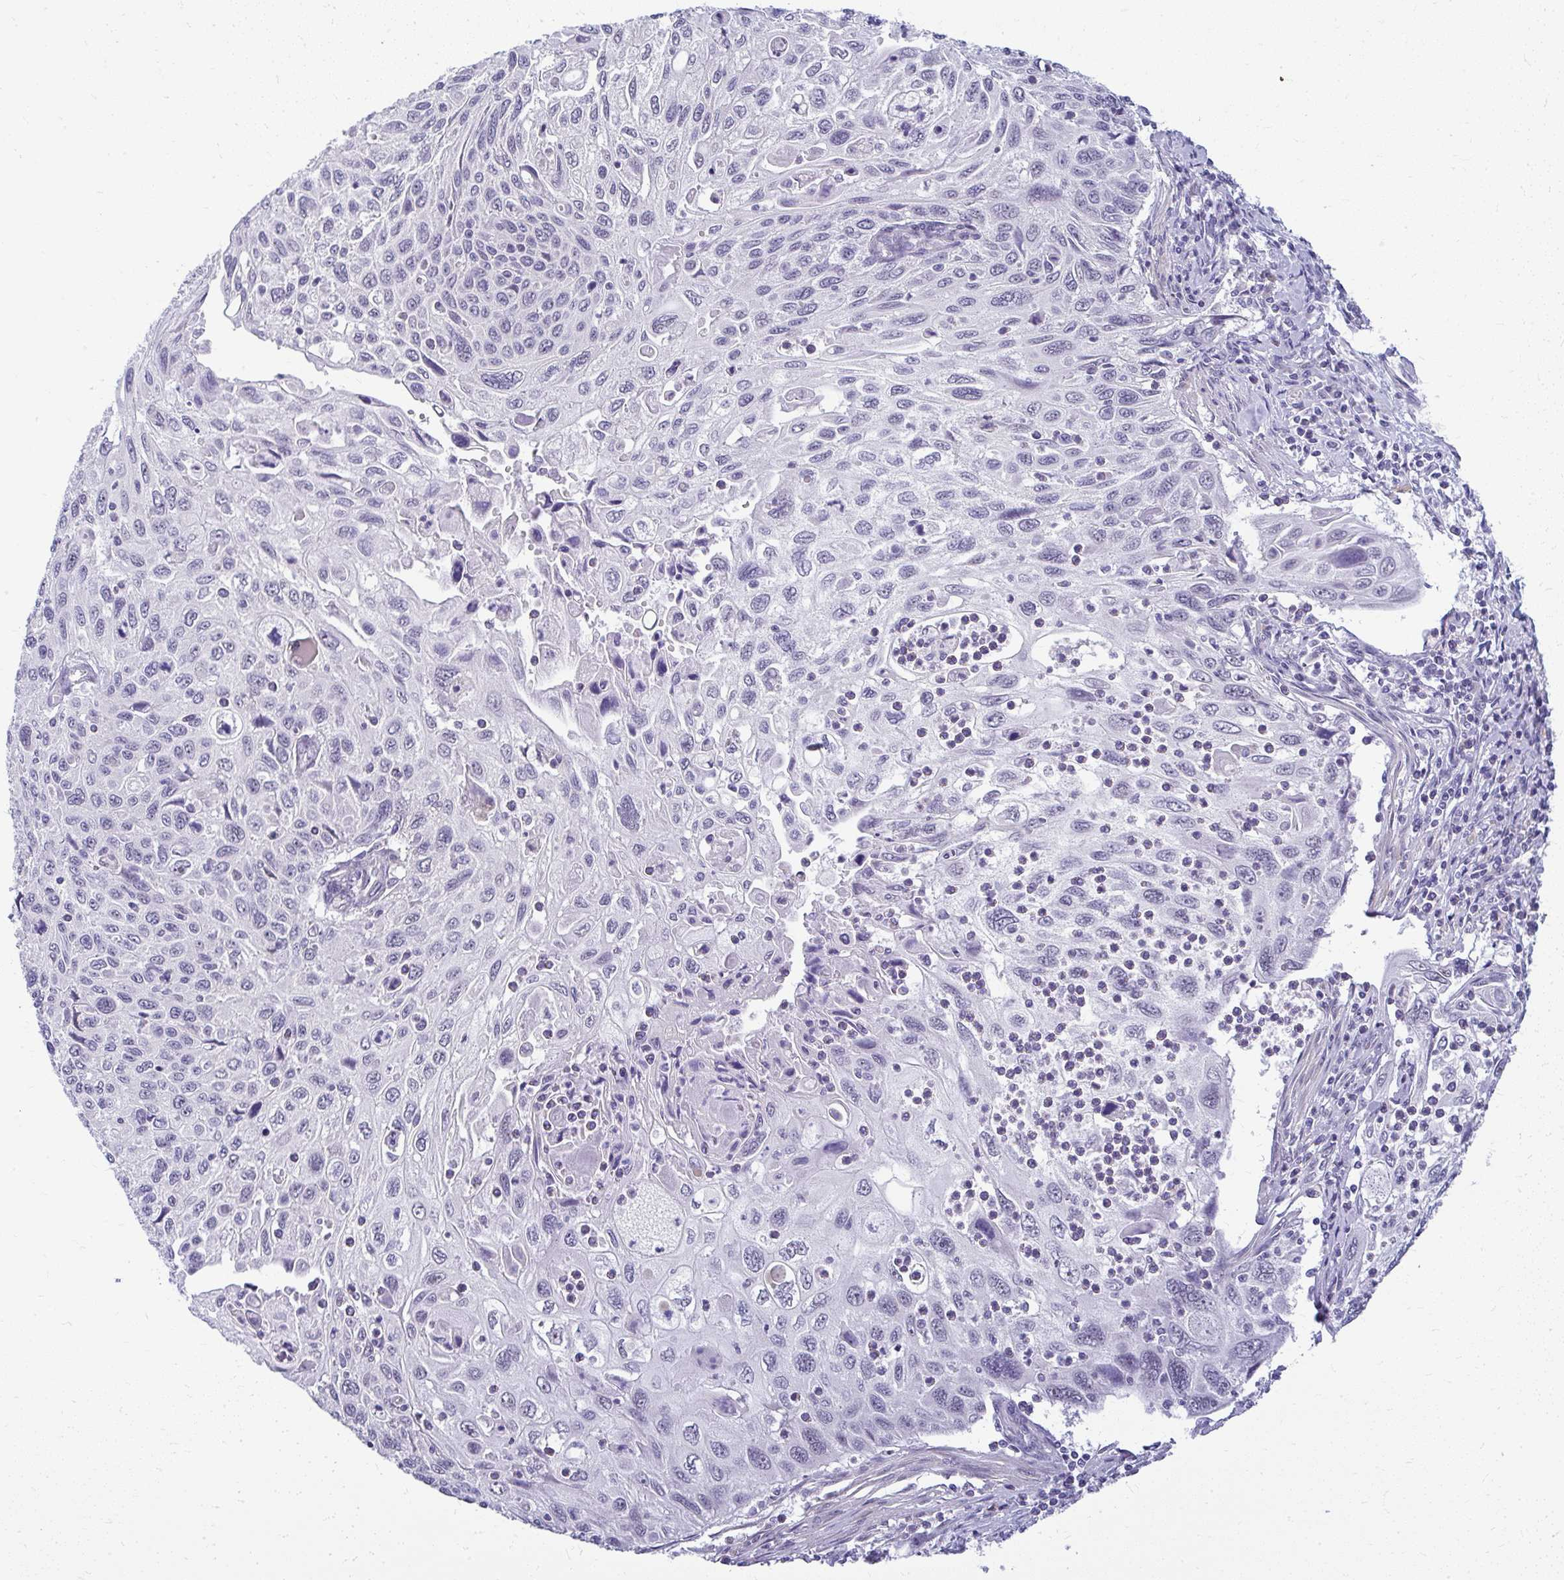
{"staining": {"intensity": "negative", "quantity": "none", "location": "none"}, "tissue": "cervical cancer", "cell_type": "Tumor cells", "image_type": "cancer", "snomed": [{"axis": "morphology", "description": "Squamous cell carcinoma, NOS"}, {"axis": "topography", "description": "Cervix"}], "caption": "Immunohistochemistry (IHC) image of neoplastic tissue: cervical cancer stained with DAB demonstrates no significant protein expression in tumor cells. Nuclei are stained in blue.", "gene": "TEX33", "patient": {"sex": "female", "age": 70}}